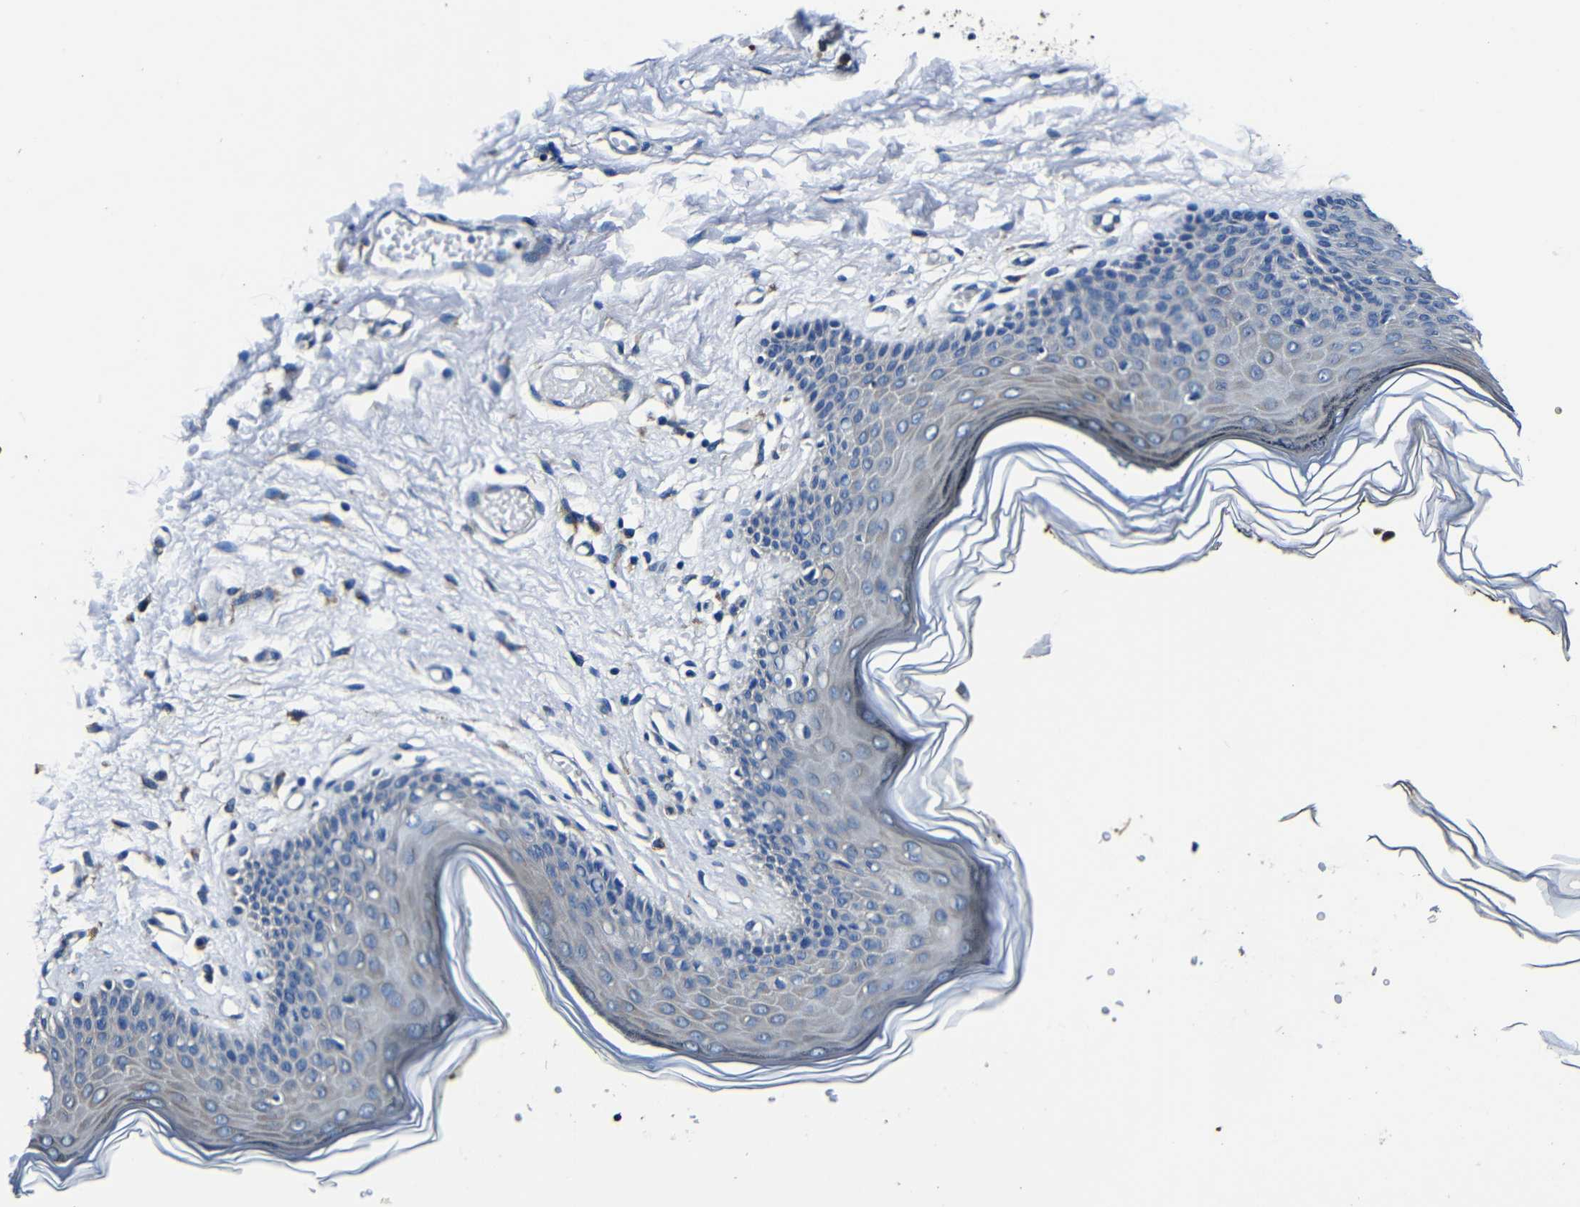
{"staining": {"intensity": "negative", "quantity": "none", "location": "none"}, "tissue": "skin", "cell_type": "Epidermal cells", "image_type": "normal", "snomed": [{"axis": "morphology", "description": "Normal tissue, NOS"}, {"axis": "morphology", "description": "Inflammation, NOS"}, {"axis": "topography", "description": "Vulva"}], "caption": "DAB (3,3'-diaminobenzidine) immunohistochemical staining of benign skin demonstrates no significant expression in epidermal cells.", "gene": "RRBP1", "patient": {"sex": "female", "age": 84}}